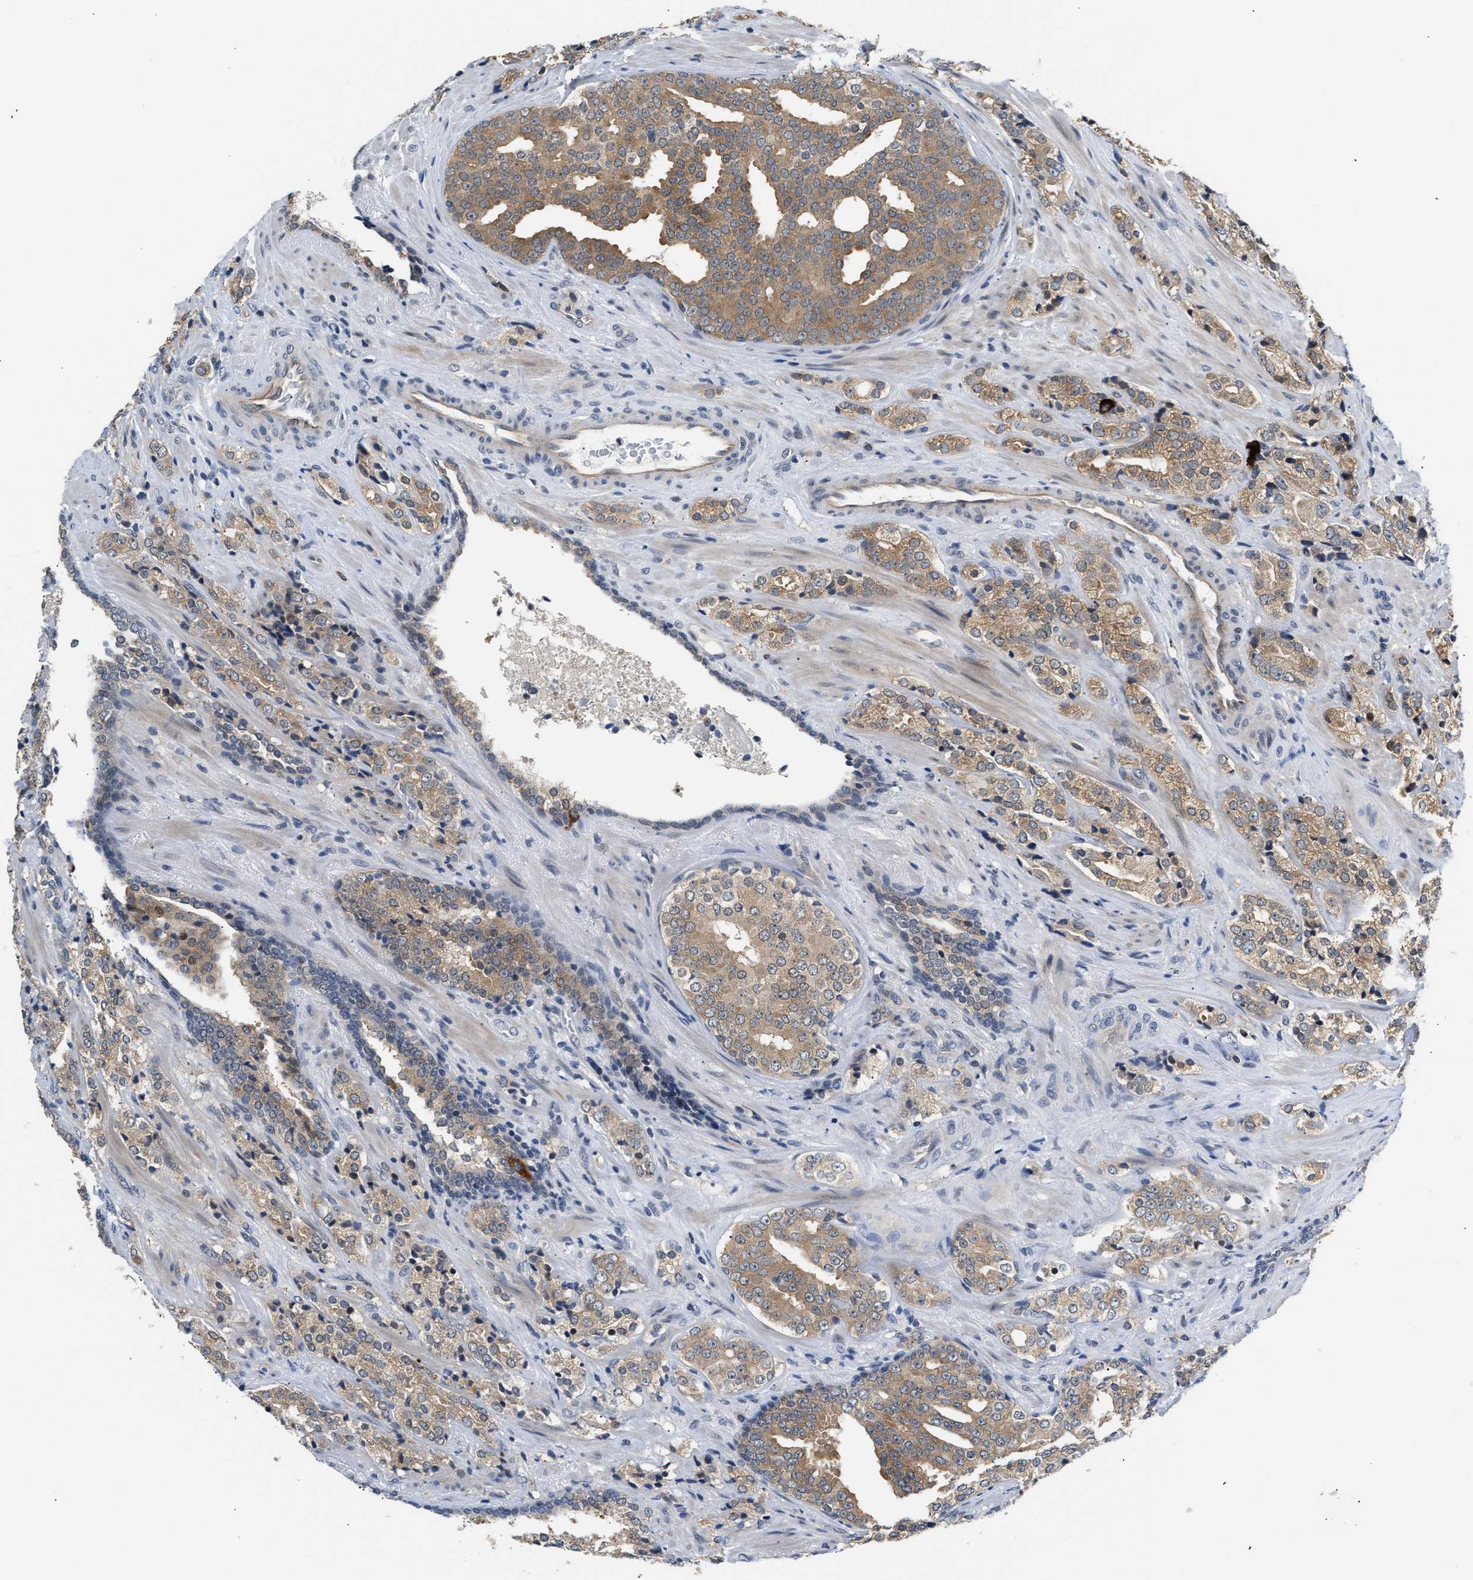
{"staining": {"intensity": "moderate", "quantity": ">75%", "location": "cytoplasmic/membranous"}, "tissue": "prostate cancer", "cell_type": "Tumor cells", "image_type": "cancer", "snomed": [{"axis": "morphology", "description": "Adenocarcinoma, High grade"}, {"axis": "topography", "description": "Prostate"}], "caption": "A histopathology image showing moderate cytoplasmic/membranous staining in about >75% of tumor cells in prostate cancer (high-grade adenocarcinoma), as visualized by brown immunohistochemical staining.", "gene": "PPM1H", "patient": {"sex": "male", "age": 71}}